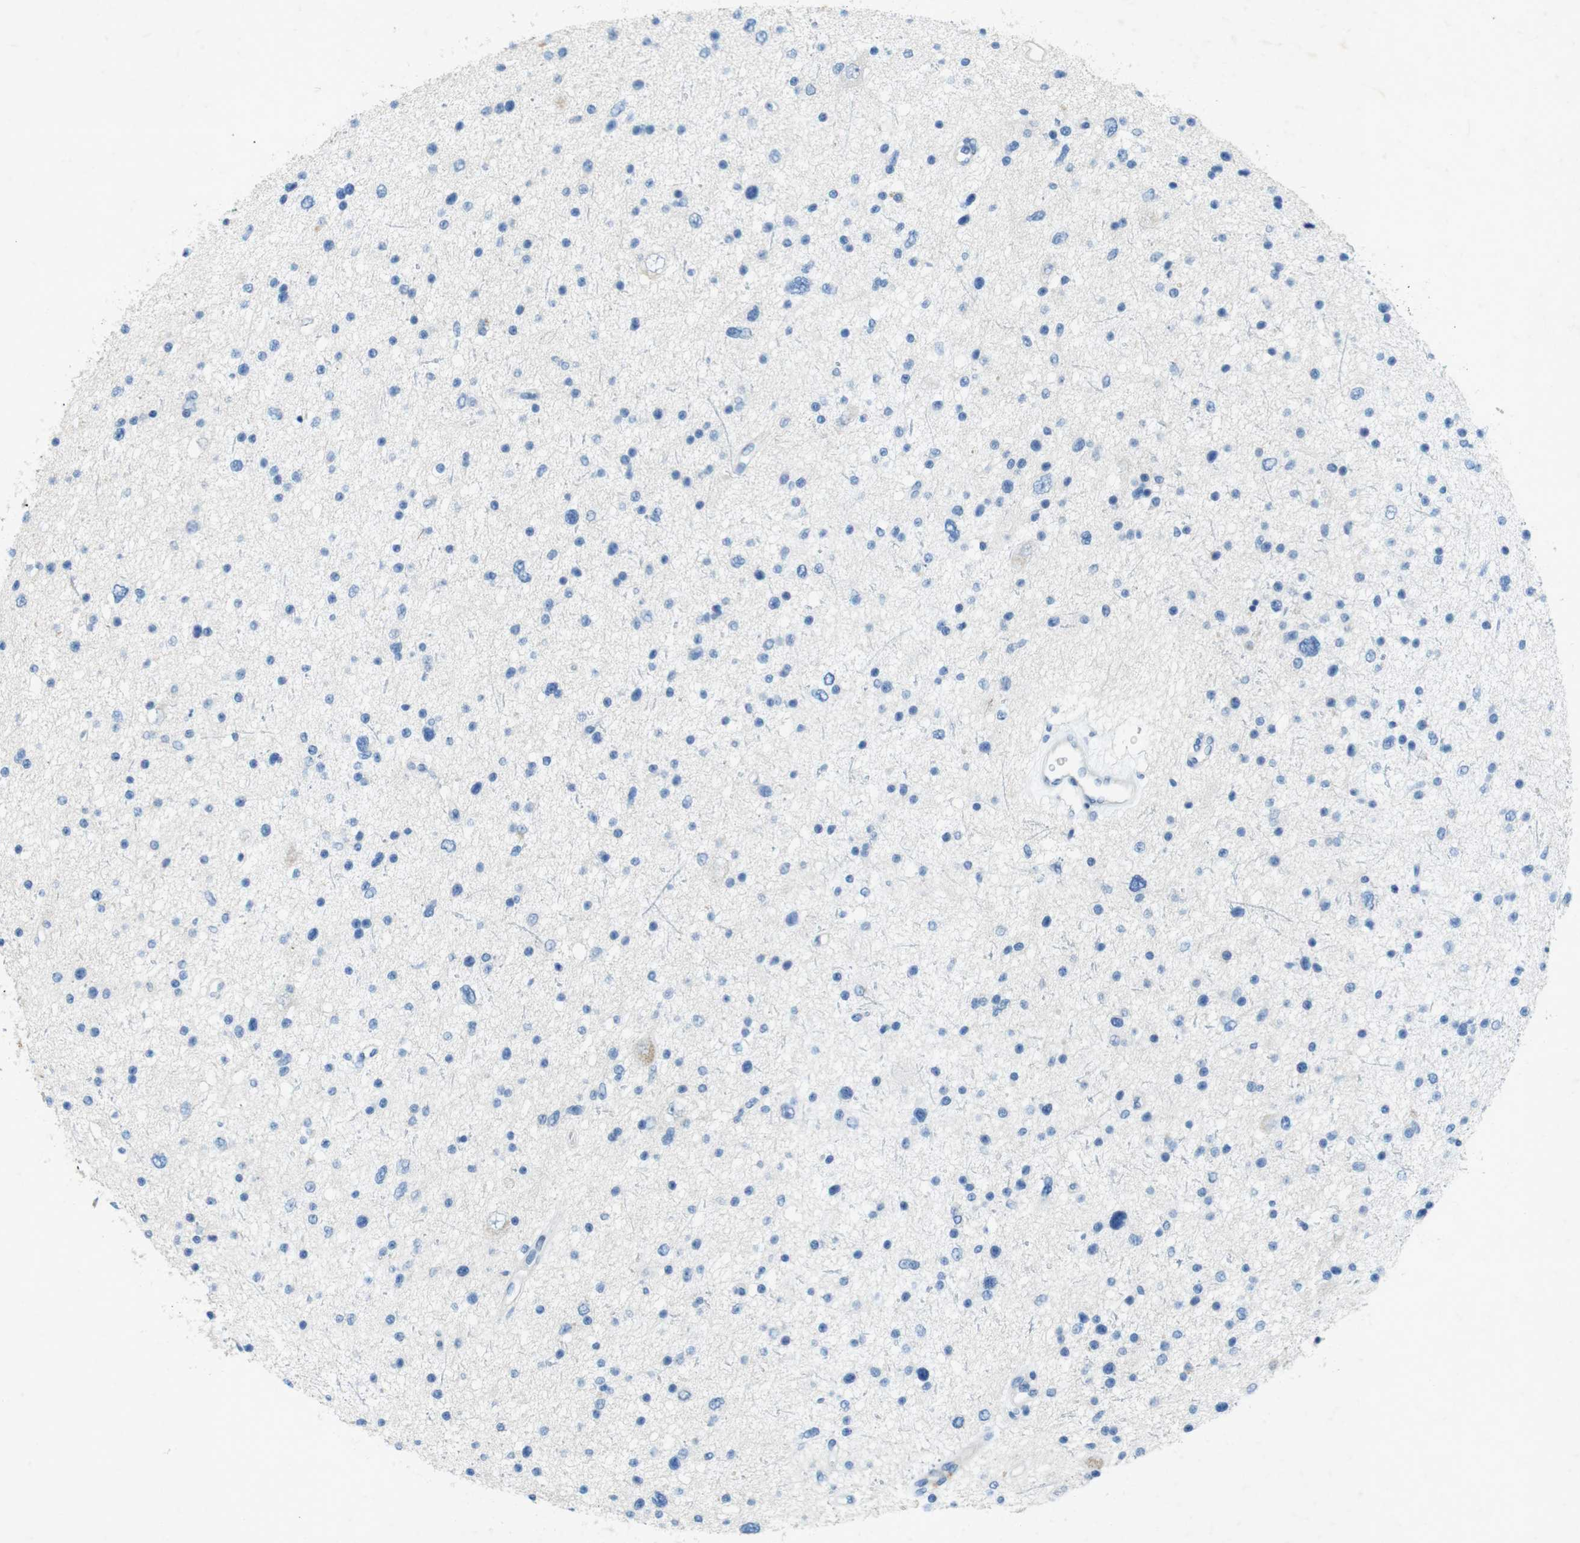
{"staining": {"intensity": "negative", "quantity": "none", "location": "none"}, "tissue": "glioma", "cell_type": "Tumor cells", "image_type": "cancer", "snomed": [{"axis": "morphology", "description": "Glioma, malignant, Low grade"}, {"axis": "topography", "description": "Brain"}], "caption": "Protein analysis of malignant glioma (low-grade) displays no significant positivity in tumor cells.", "gene": "CD320", "patient": {"sex": "female", "age": 37}}